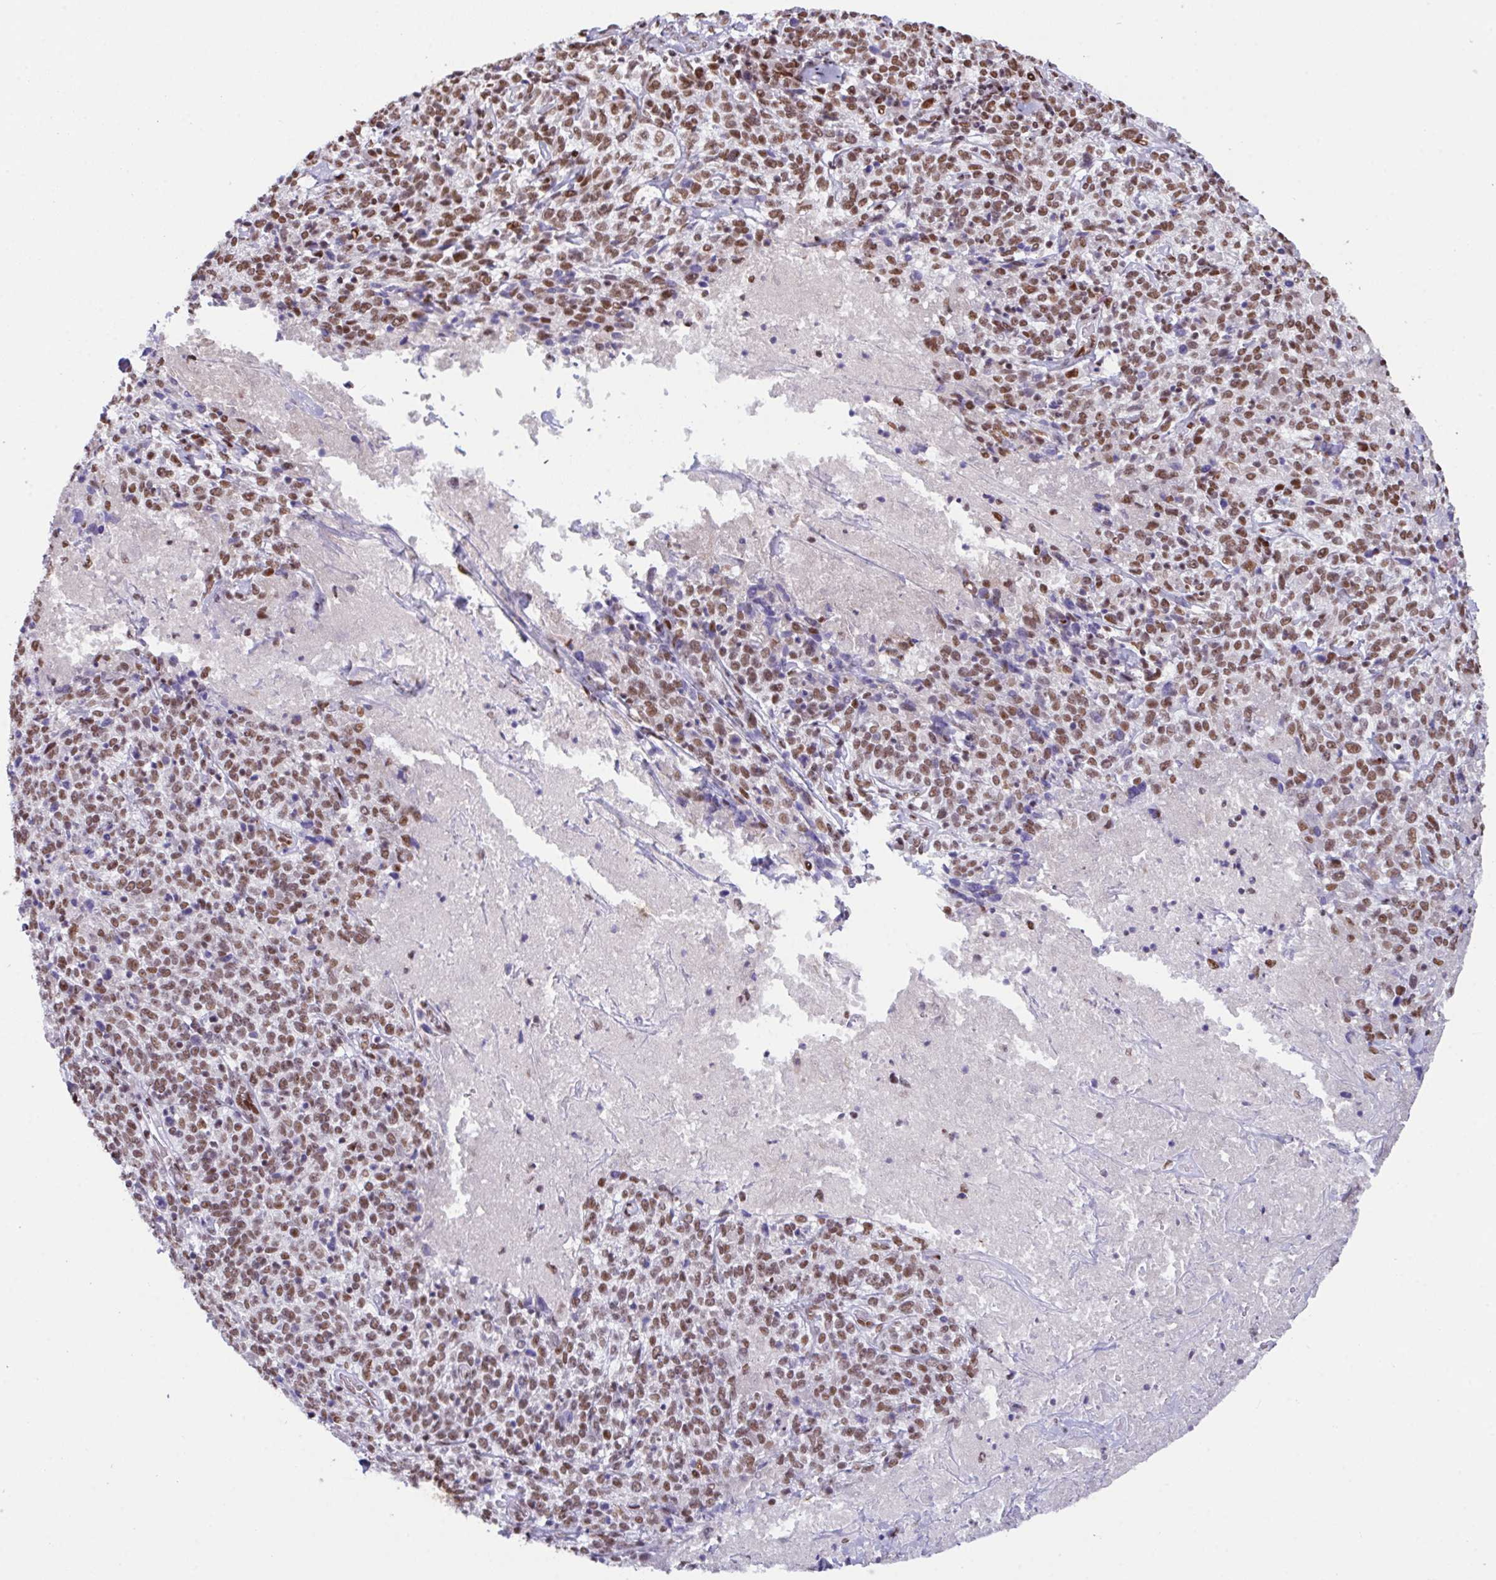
{"staining": {"intensity": "moderate", "quantity": ">75%", "location": "nuclear"}, "tissue": "cervical cancer", "cell_type": "Tumor cells", "image_type": "cancer", "snomed": [{"axis": "morphology", "description": "Squamous cell carcinoma, NOS"}, {"axis": "topography", "description": "Cervix"}], "caption": "This micrograph demonstrates immunohistochemistry staining of cervical cancer, with medium moderate nuclear expression in about >75% of tumor cells.", "gene": "CLP1", "patient": {"sex": "female", "age": 46}}